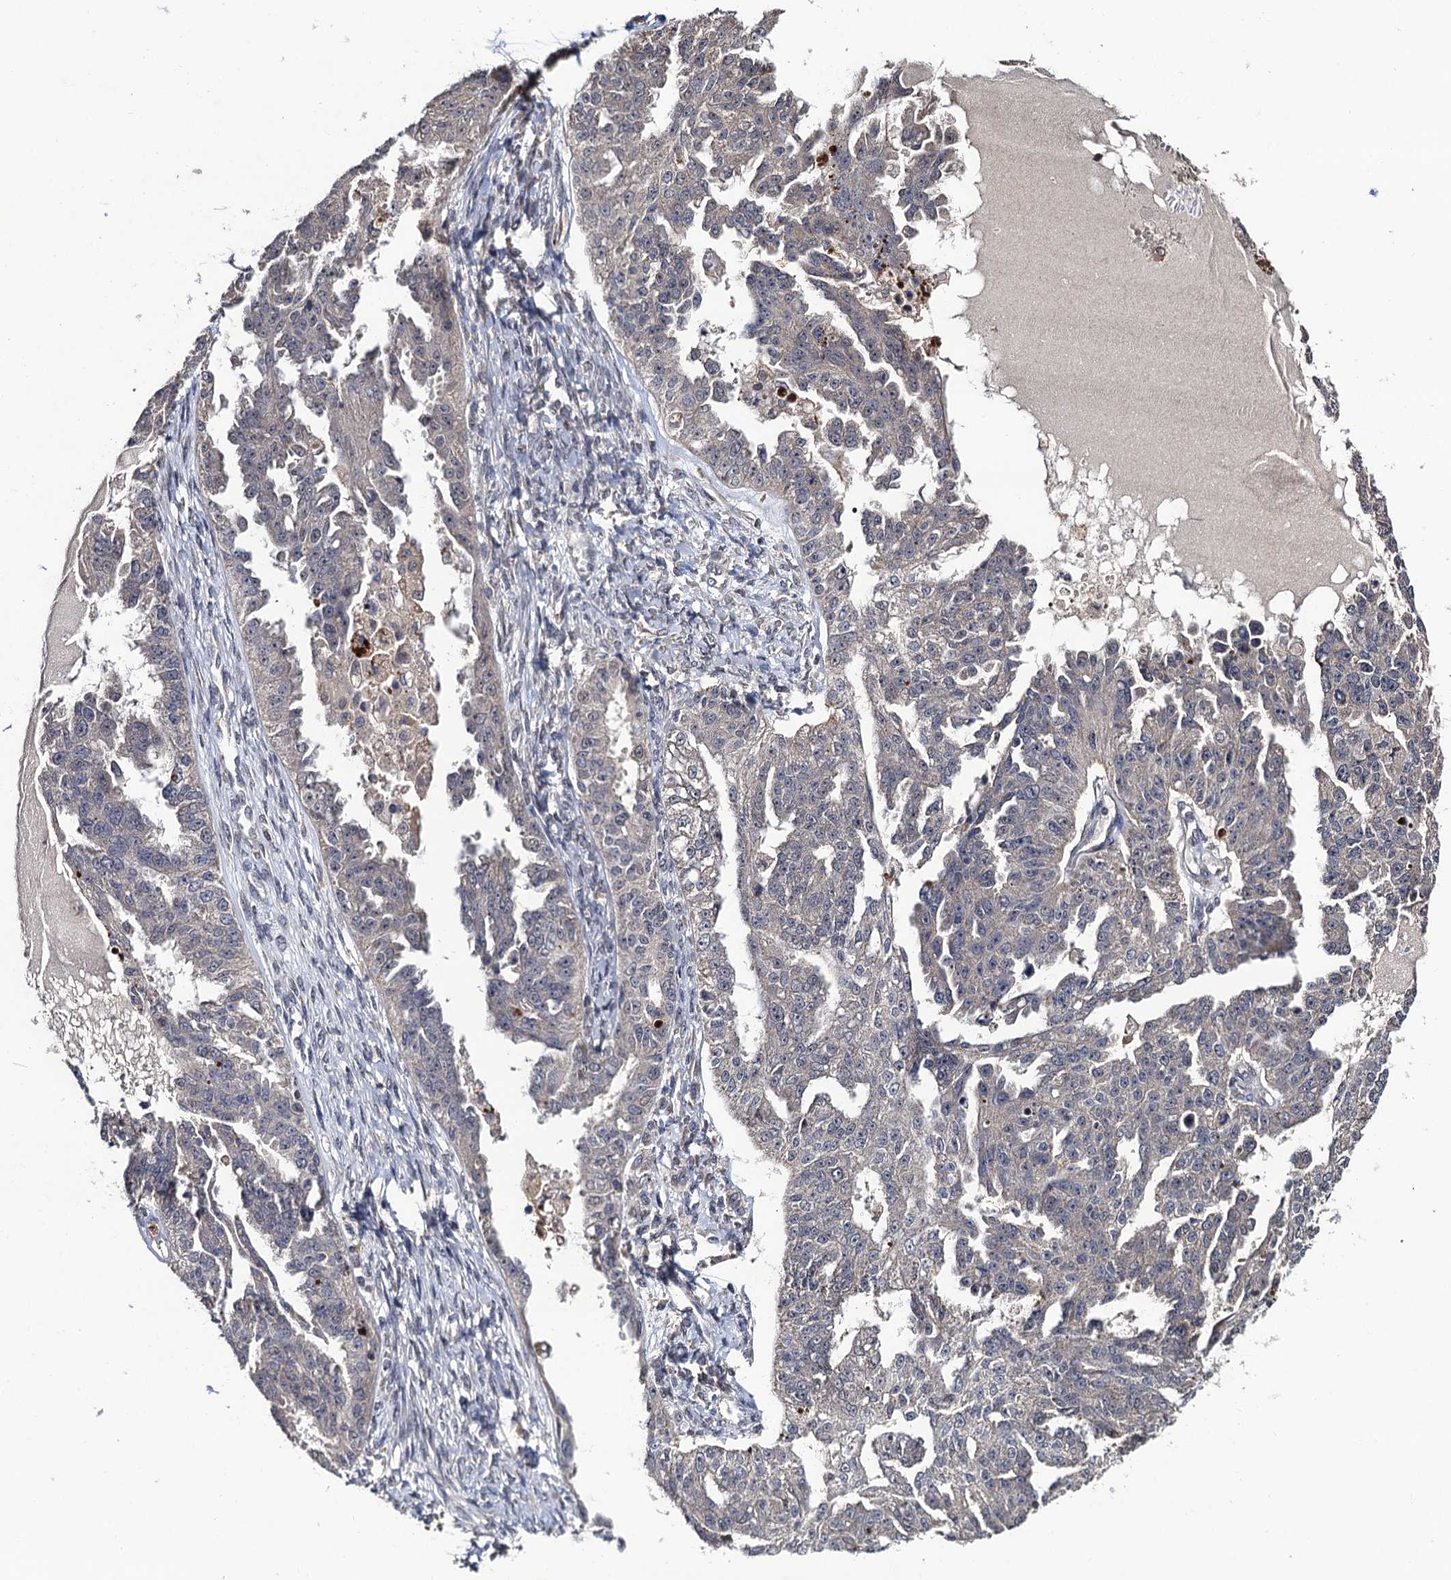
{"staining": {"intensity": "negative", "quantity": "none", "location": "none"}, "tissue": "ovarian cancer", "cell_type": "Tumor cells", "image_type": "cancer", "snomed": [{"axis": "morphology", "description": "Cystadenocarcinoma, serous, NOS"}, {"axis": "topography", "description": "Ovary"}], "caption": "This is an immunohistochemistry image of ovarian cancer. There is no staining in tumor cells.", "gene": "LRRC63", "patient": {"sex": "female", "age": 58}}